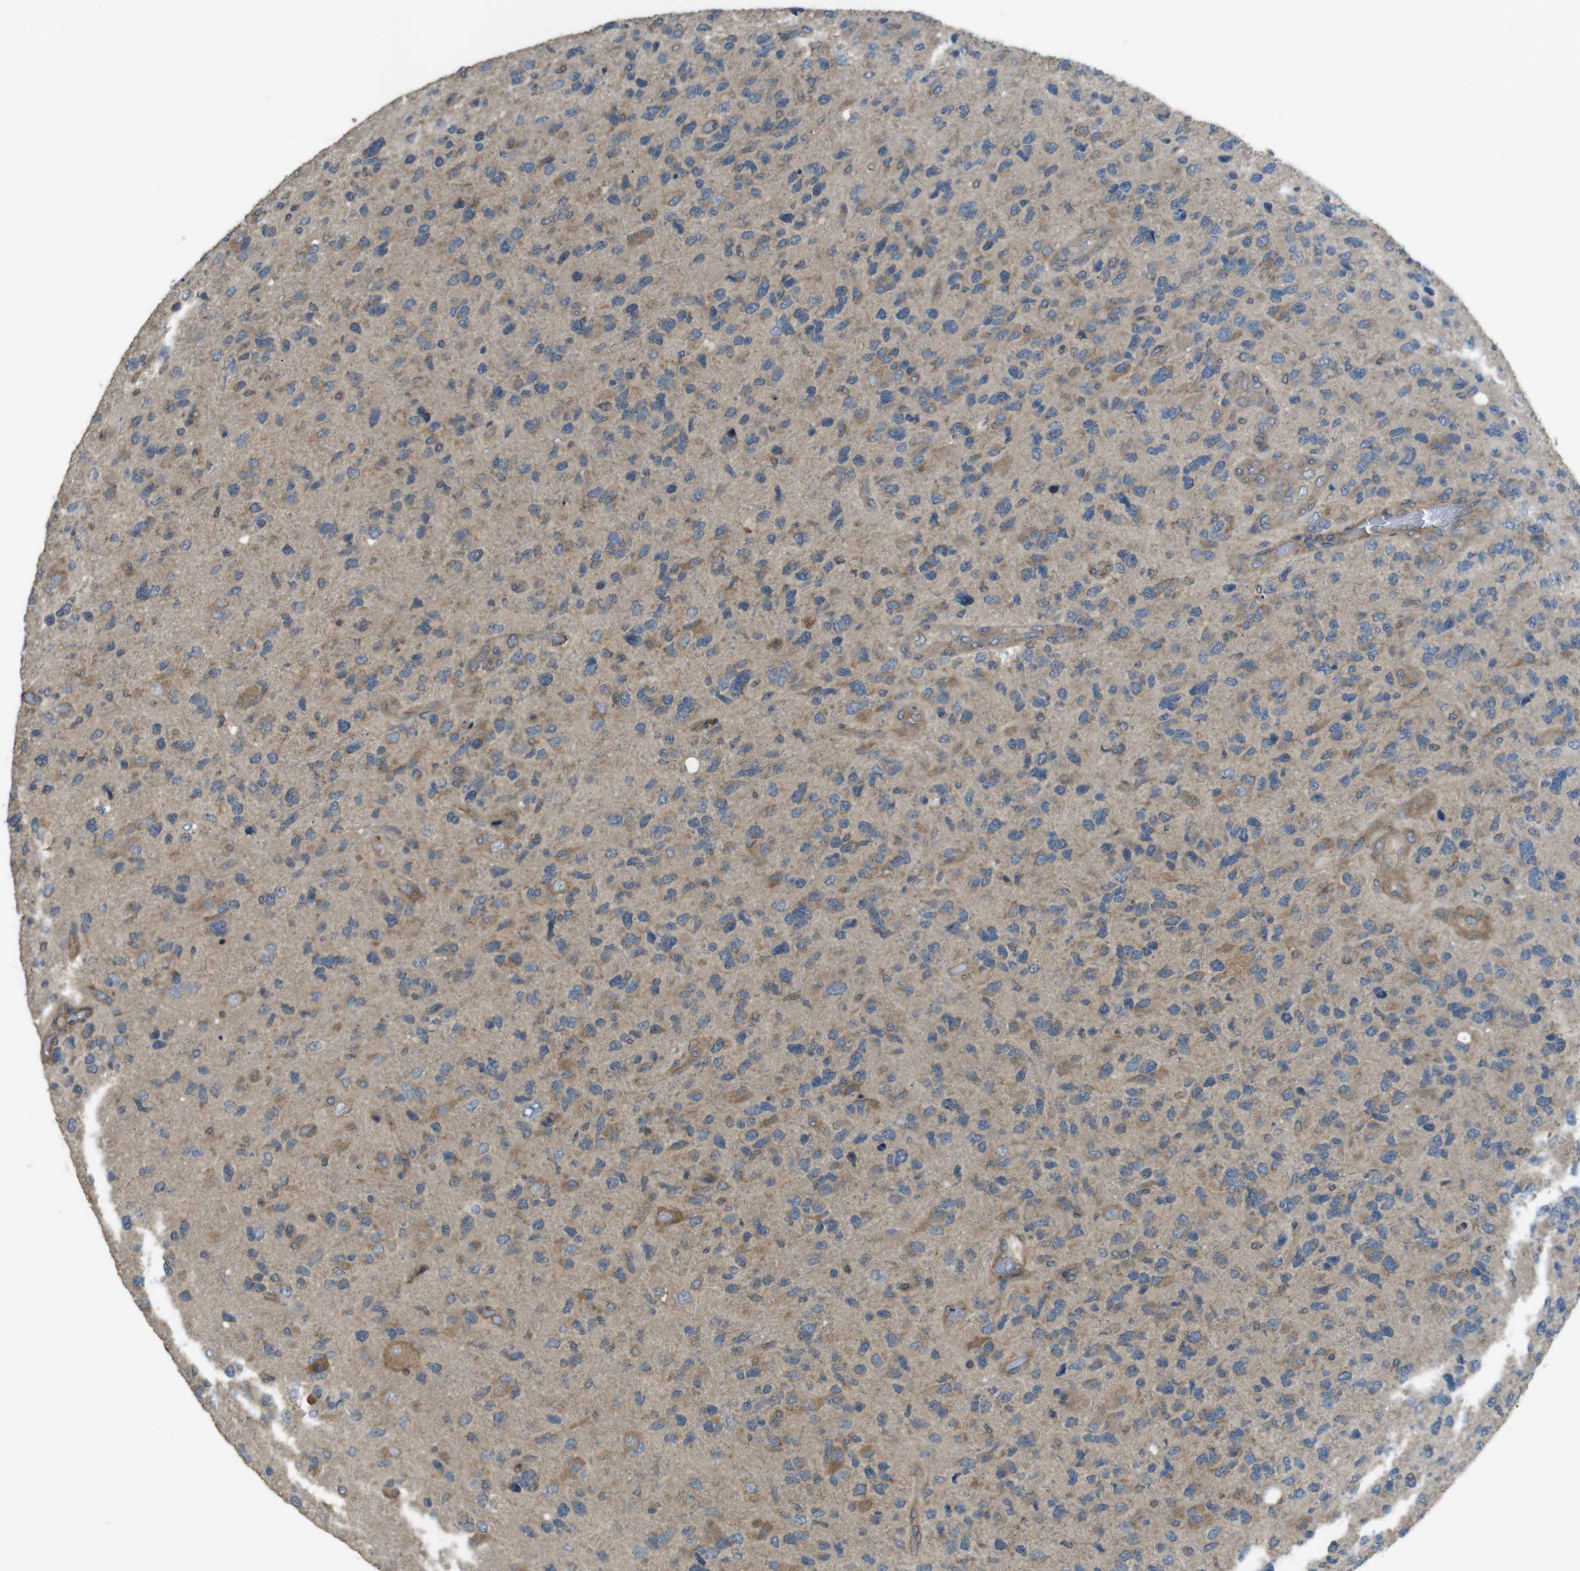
{"staining": {"intensity": "moderate", "quantity": "25%-75%", "location": "cytoplasmic/membranous"}, "tissue": "glioma", "cell_type": "Tumor cells", "image_type": "cancer", "snomed": [{"axis": "morphology", "description": "Glioma, malignant, High grade"}, {"axis": "topography", "description": "Brain"}], "caption": "This photomicrograph demonstrates immunohistochemistry (IHC) staining of human malignant glioma (high-grade), with medium moderate cytoplasmic/membranous expression in approximately 25%-75% of tumor cells.", "gene": "FUT2", "patient": {"sex": "female", "age": 58}}